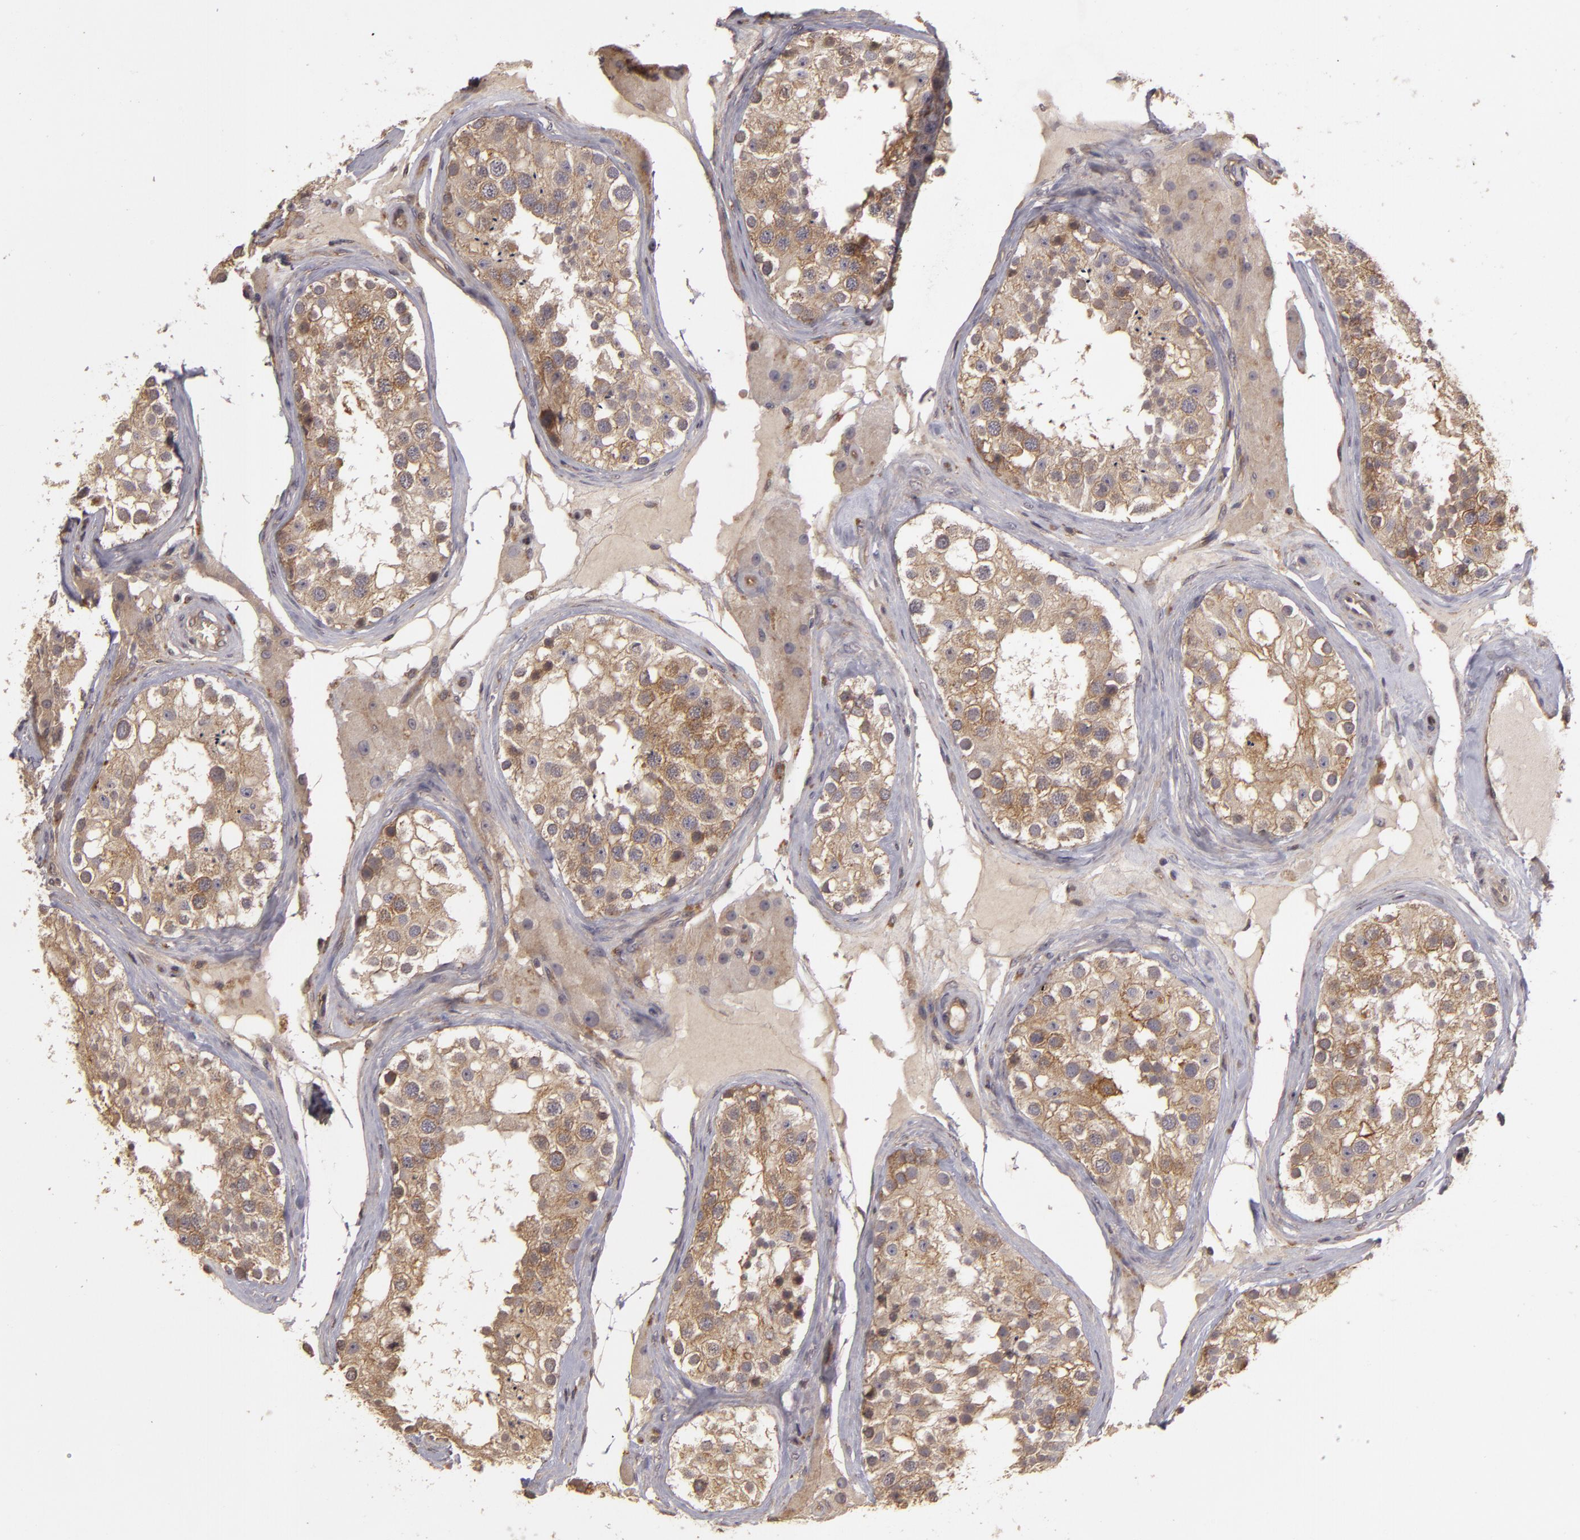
{"staining": {"intensity": "weak", "quantity": ">75%", "location": "cytoplasmic/membranous"}, "tissue": "testis", "cell_type": "Cells in seminiferous ducts", "image_type": "normal", "snomed": [{"axis": "morphology", "description": "Normal tissue, NOS"}, {"axis": "topography", "description": "Testis"}], "caption": "Cells in seminiferous ducts reveal low levels of weak cytoplasmic/membranous positivity in about >75% of cells in normal testis.", "gene": "HRAS", "patient": {"sex": "male", "age": 68}}